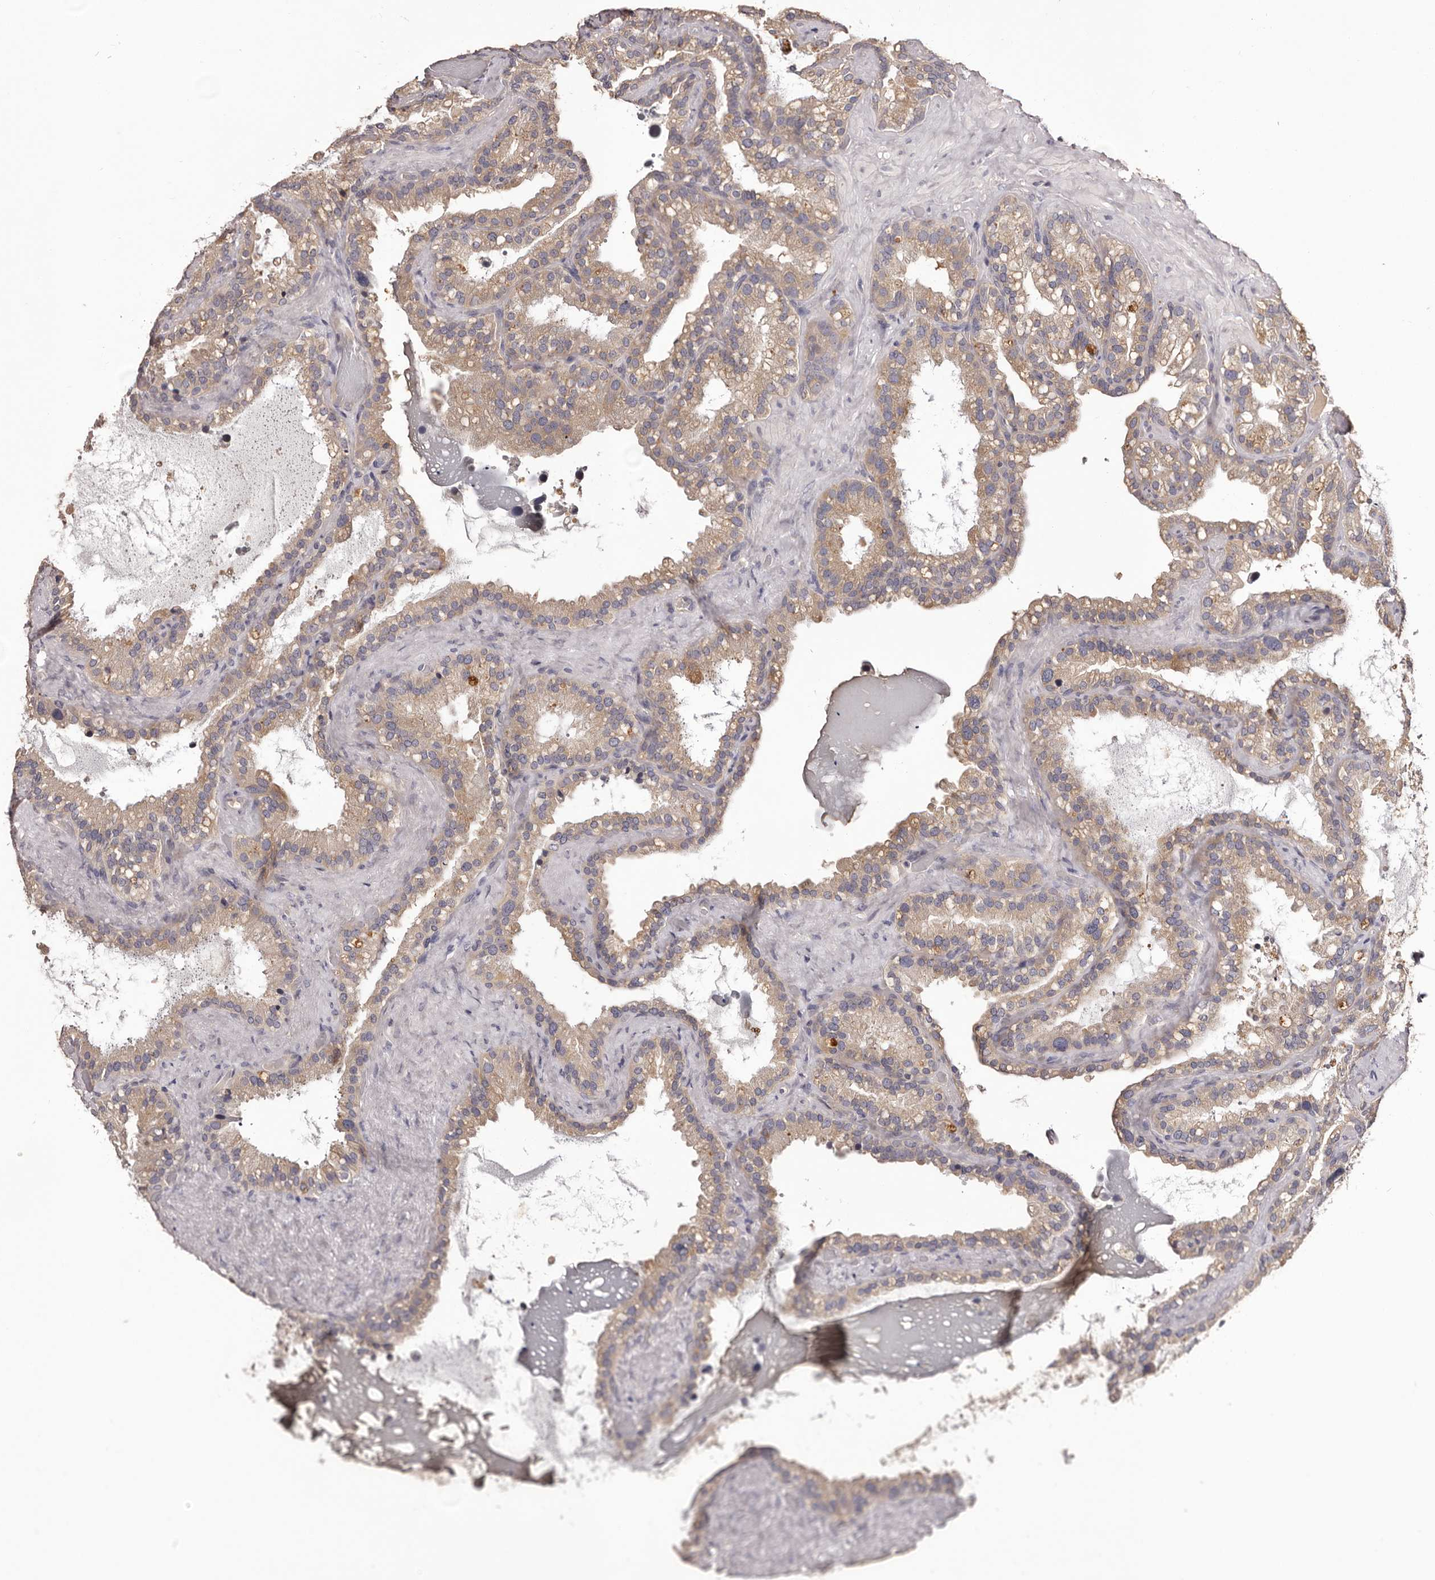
{"staining": {"intensity": "moderate", "quantity": ">75%", "location": "cytoplasmic/membranous"}, "tissue": "seminal vesicle", "cell_type": "Glandular cells", "image_type": "normal", "snomed": [{"axis": "morphology", "description": "Normal tissue, NOS"}, {"axis": "topography", "description": "Prostate"}, {"axis": "topography", "description": "Seminal veicle"}], "caption": "Seminal vesicle stained with immunohistochemistry (IHC) exhibits moderate cytoplasmic/membranous expression in about >75% of glandular cells. Using DAB (3,3'-diaminobenzidine) (brown) and hematoxylin (blue) stains, captured at high magnification using brightfield microscopy.", "gene": "LTV1", "patient": {"sex": "male", "age": 68}}